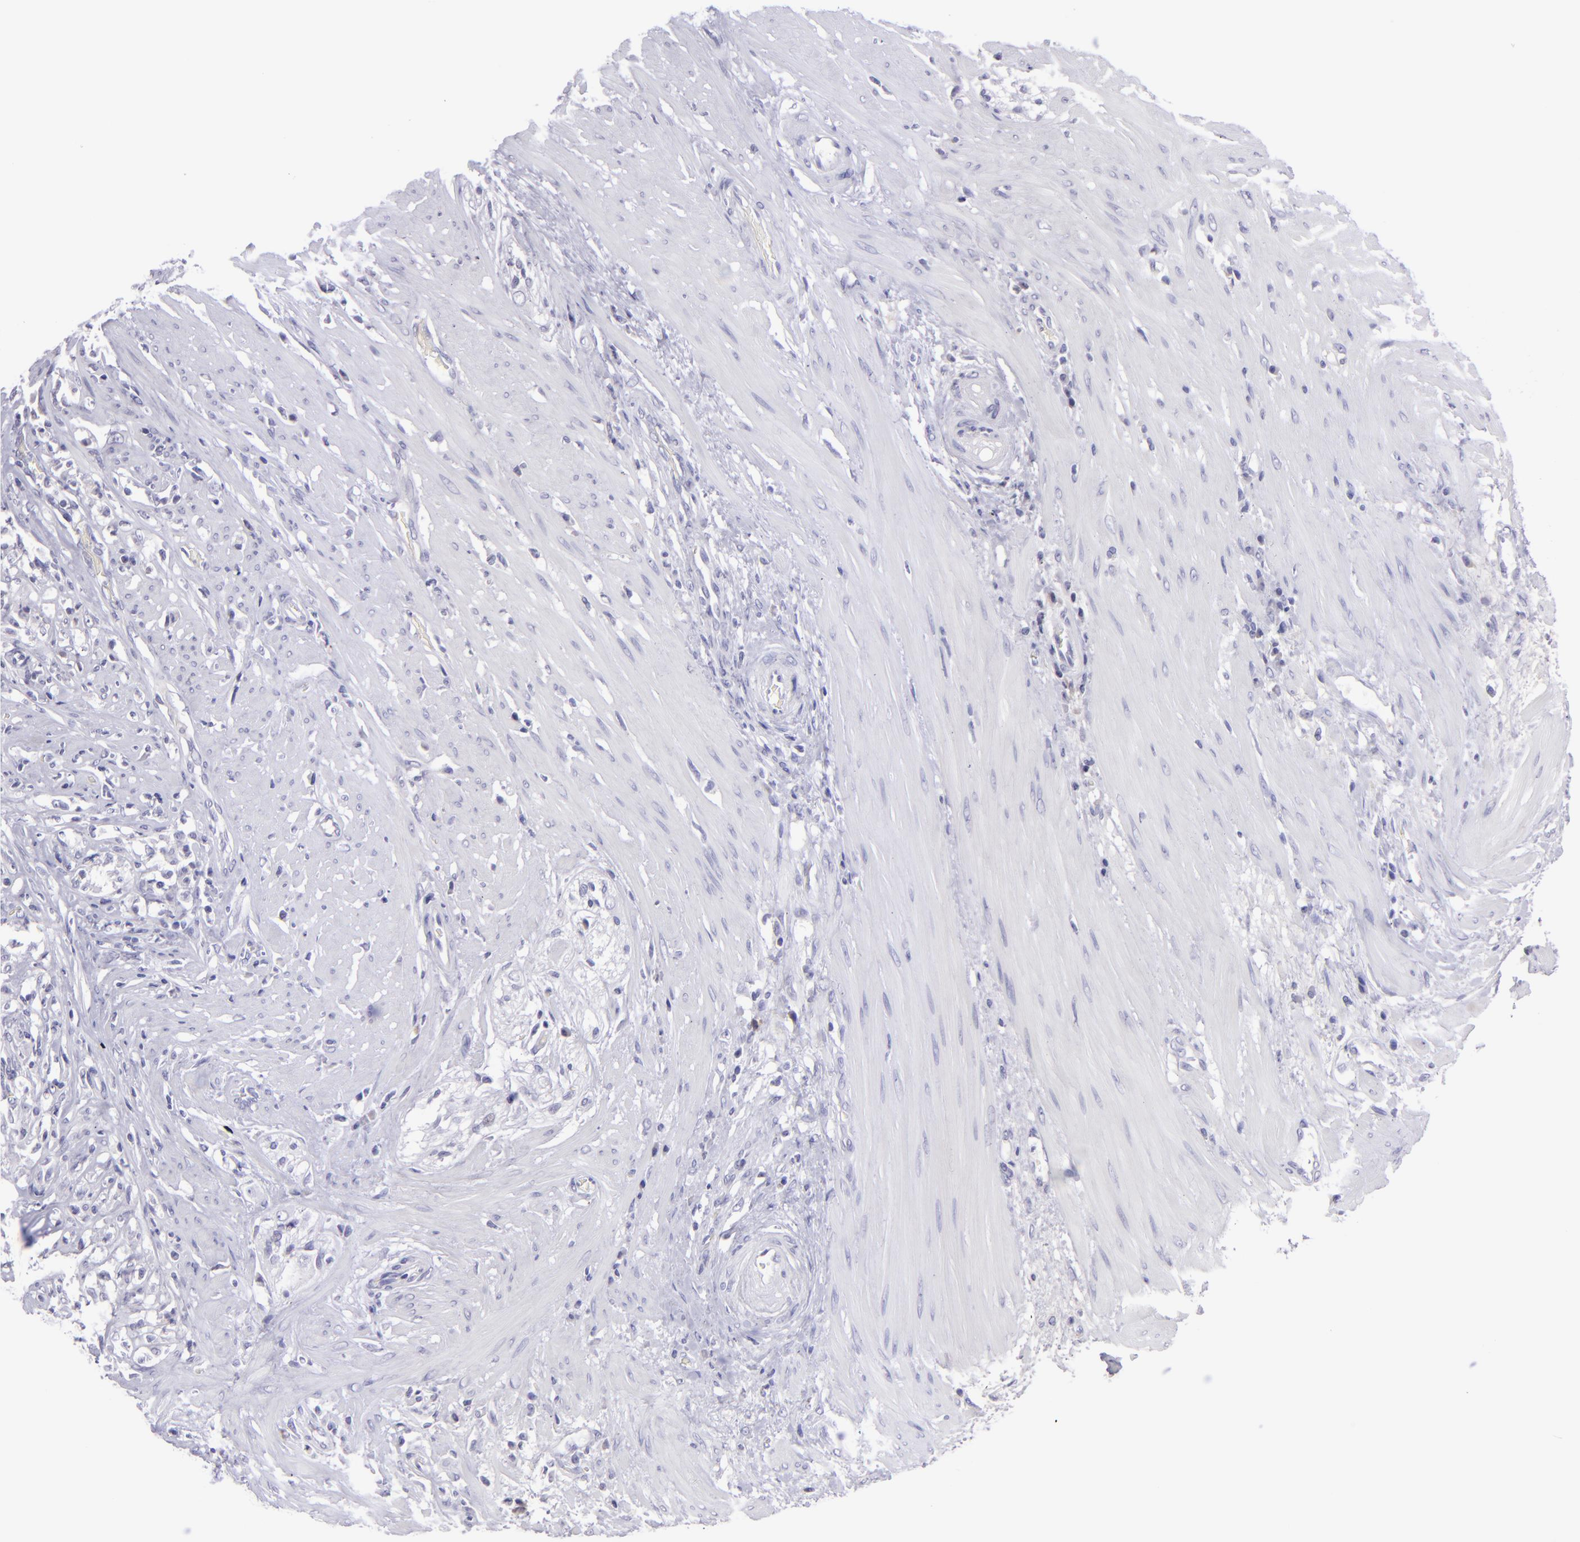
{"staining": {"intensity": "negative", "quantity": "none", "location": "none"}, "tissue": "colorectal cancer", "cell_type": "Tumor cells", "image_type": "cancer", "snomed": [{"axis": "morphology", "description": "Adenocarcinoma, NOS"}, {"axis": "topography", "description": "Rectum"}], "caption": "High magnification brightfield microscopy of adenocarcinoma (colorectal) stained with DAB (3,3'-diaminobenzidine) (brown) and counterstained with hematoxylin (blue): tumor cells show no significant staining. The staining is performed using DAB (3,3'-diaminobenzidine) brown chromogen with nuclei counter-stained in using hematoxylin.", "gene": "POU2F2", "patient": {"sex": "male", "age": 53}}